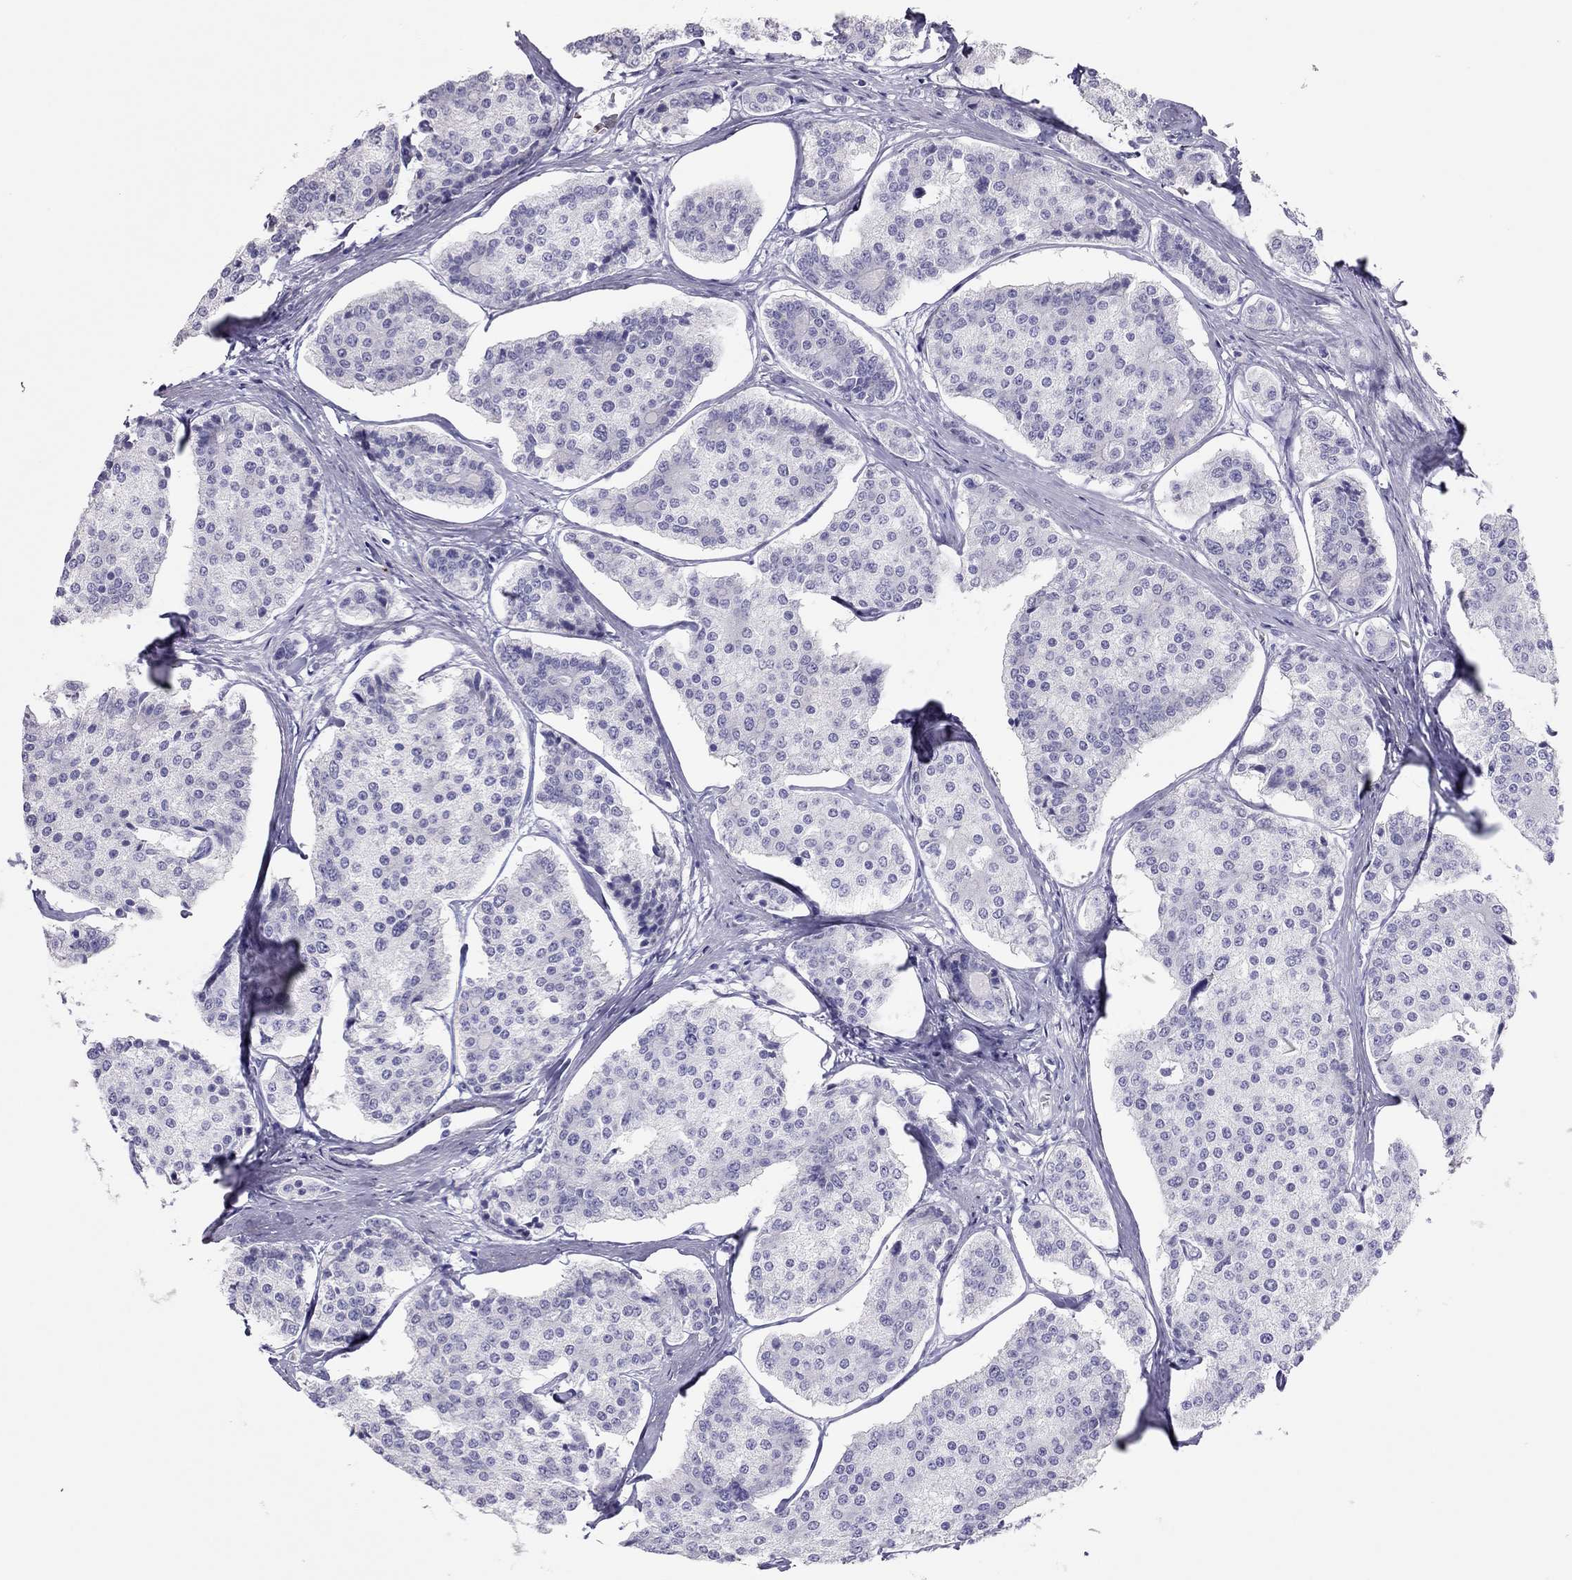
{"staining": {"intensity": "negative", "quantity": "none", "location": "none"}, "tissue": "carcinoid", "cell_type": "Tumor cells", "image_type": "cancer", "snomed": [{"axis": "morphology", "description": "Carcinoid, malignant, NOS"}, {"axis": "topography", "description": "Small intestine"}], "caption": "IHC photomicrograph of neoplastic tissue: human carcinoid (malignant) stained with DAB (3,3'-diaminobenzidine) displays no significant protein expression in tumor cells.", "gene": "TSHB", "patient": {"sex": "female", "age": 65}}